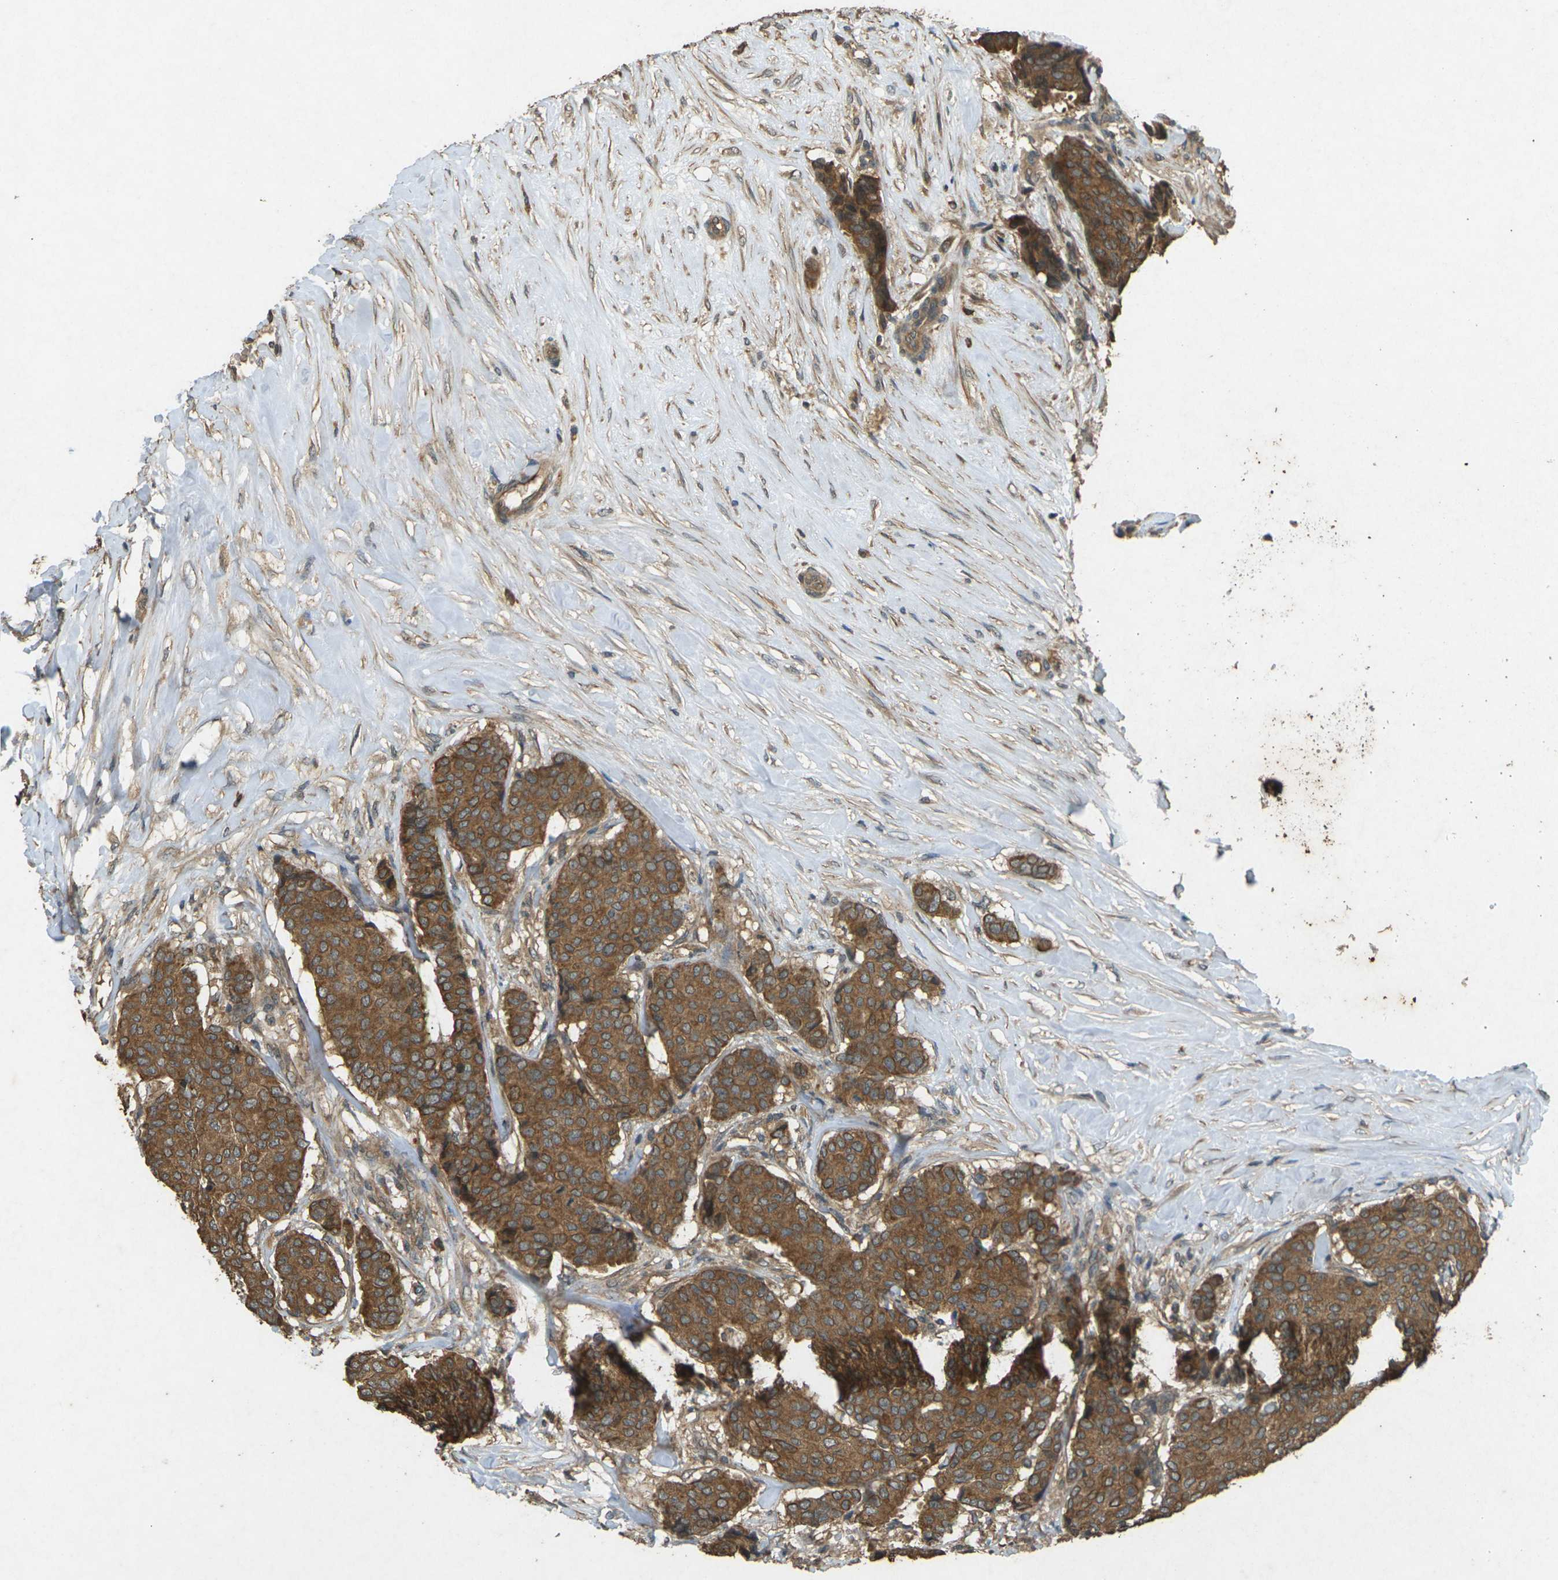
{"staining": {"intensity": "moderate", "quantity": ">75%", "location": "cytoplasmic/membranous"}, "tissue": "breast cancer", "cell_type": "Tumor cells", "image_type": "cancer", "snomed": [{"axis": "morphology", "description": "Duct carcinoma"}, {"axis": "topography", "description": "Breast"}], "caption": "Moderate cytoplasmic/membranous protein staining is appreciated in about >75% of tumor cells in breast cancer (invasive ductal carcinoma).", "gene": "TAP1", "patient": {"sex": "female", "age": 75}}